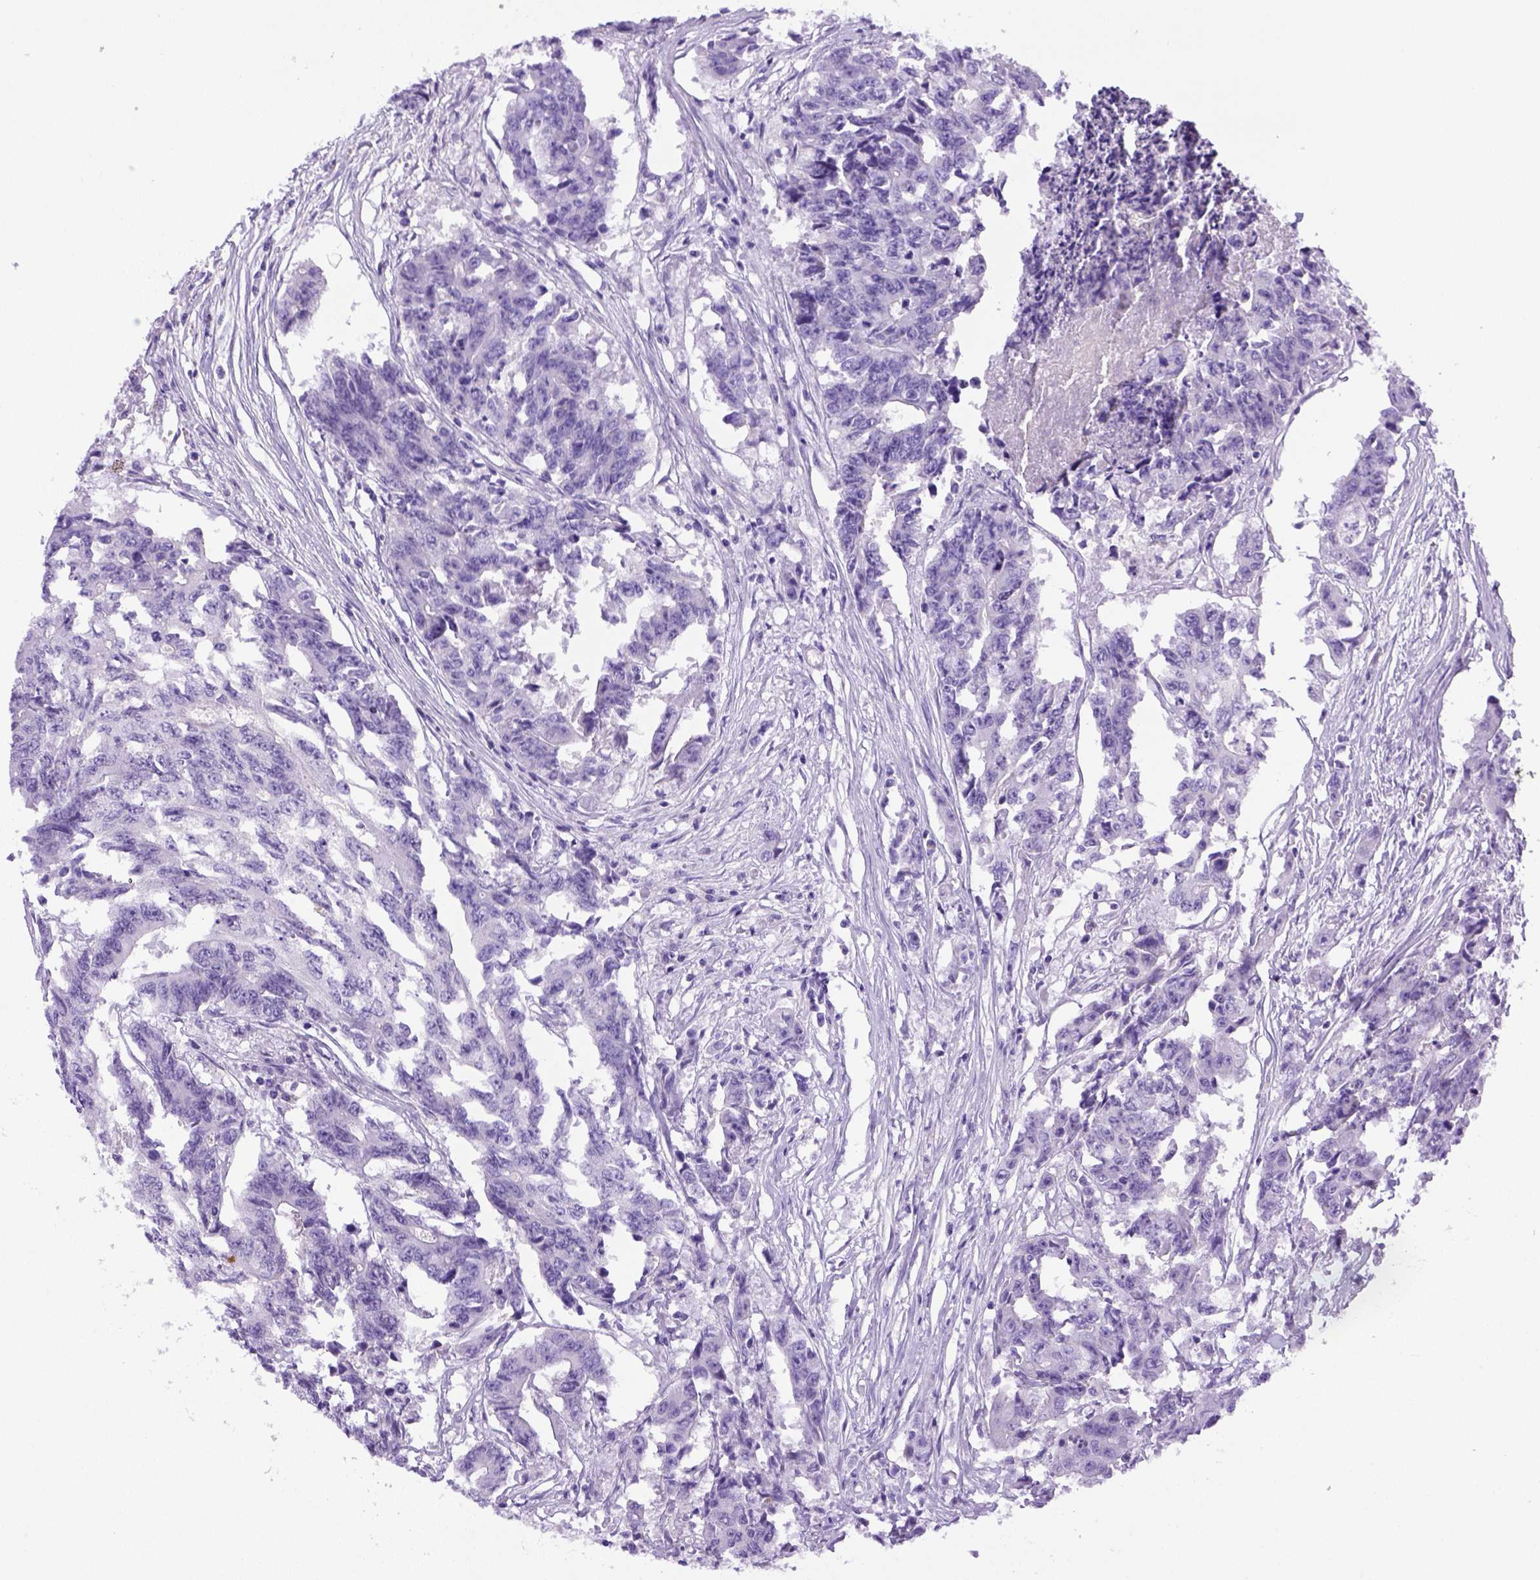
{"staining": {"intensity": "negative", "quantity": "none", "location": "none"}, "tissue": "colorectal cancer", "cell_type": "Tumor cells", "image_type": "cancer", "snomed": [{"axis": "morphology", "description": "Adenocarcinoma, NOS"}, {"axis": "topography", "description": "Rectum"}], "caption": "IHC photomicrograph of neoplastic tissue: human colorectal adenocarcinoma stained with DAB (3,3'-diaminobenzidine) shows no significant protein expression in tumor cells.", "gene": "ITIH4", "patient": {"sex": "male", "age": 54}}